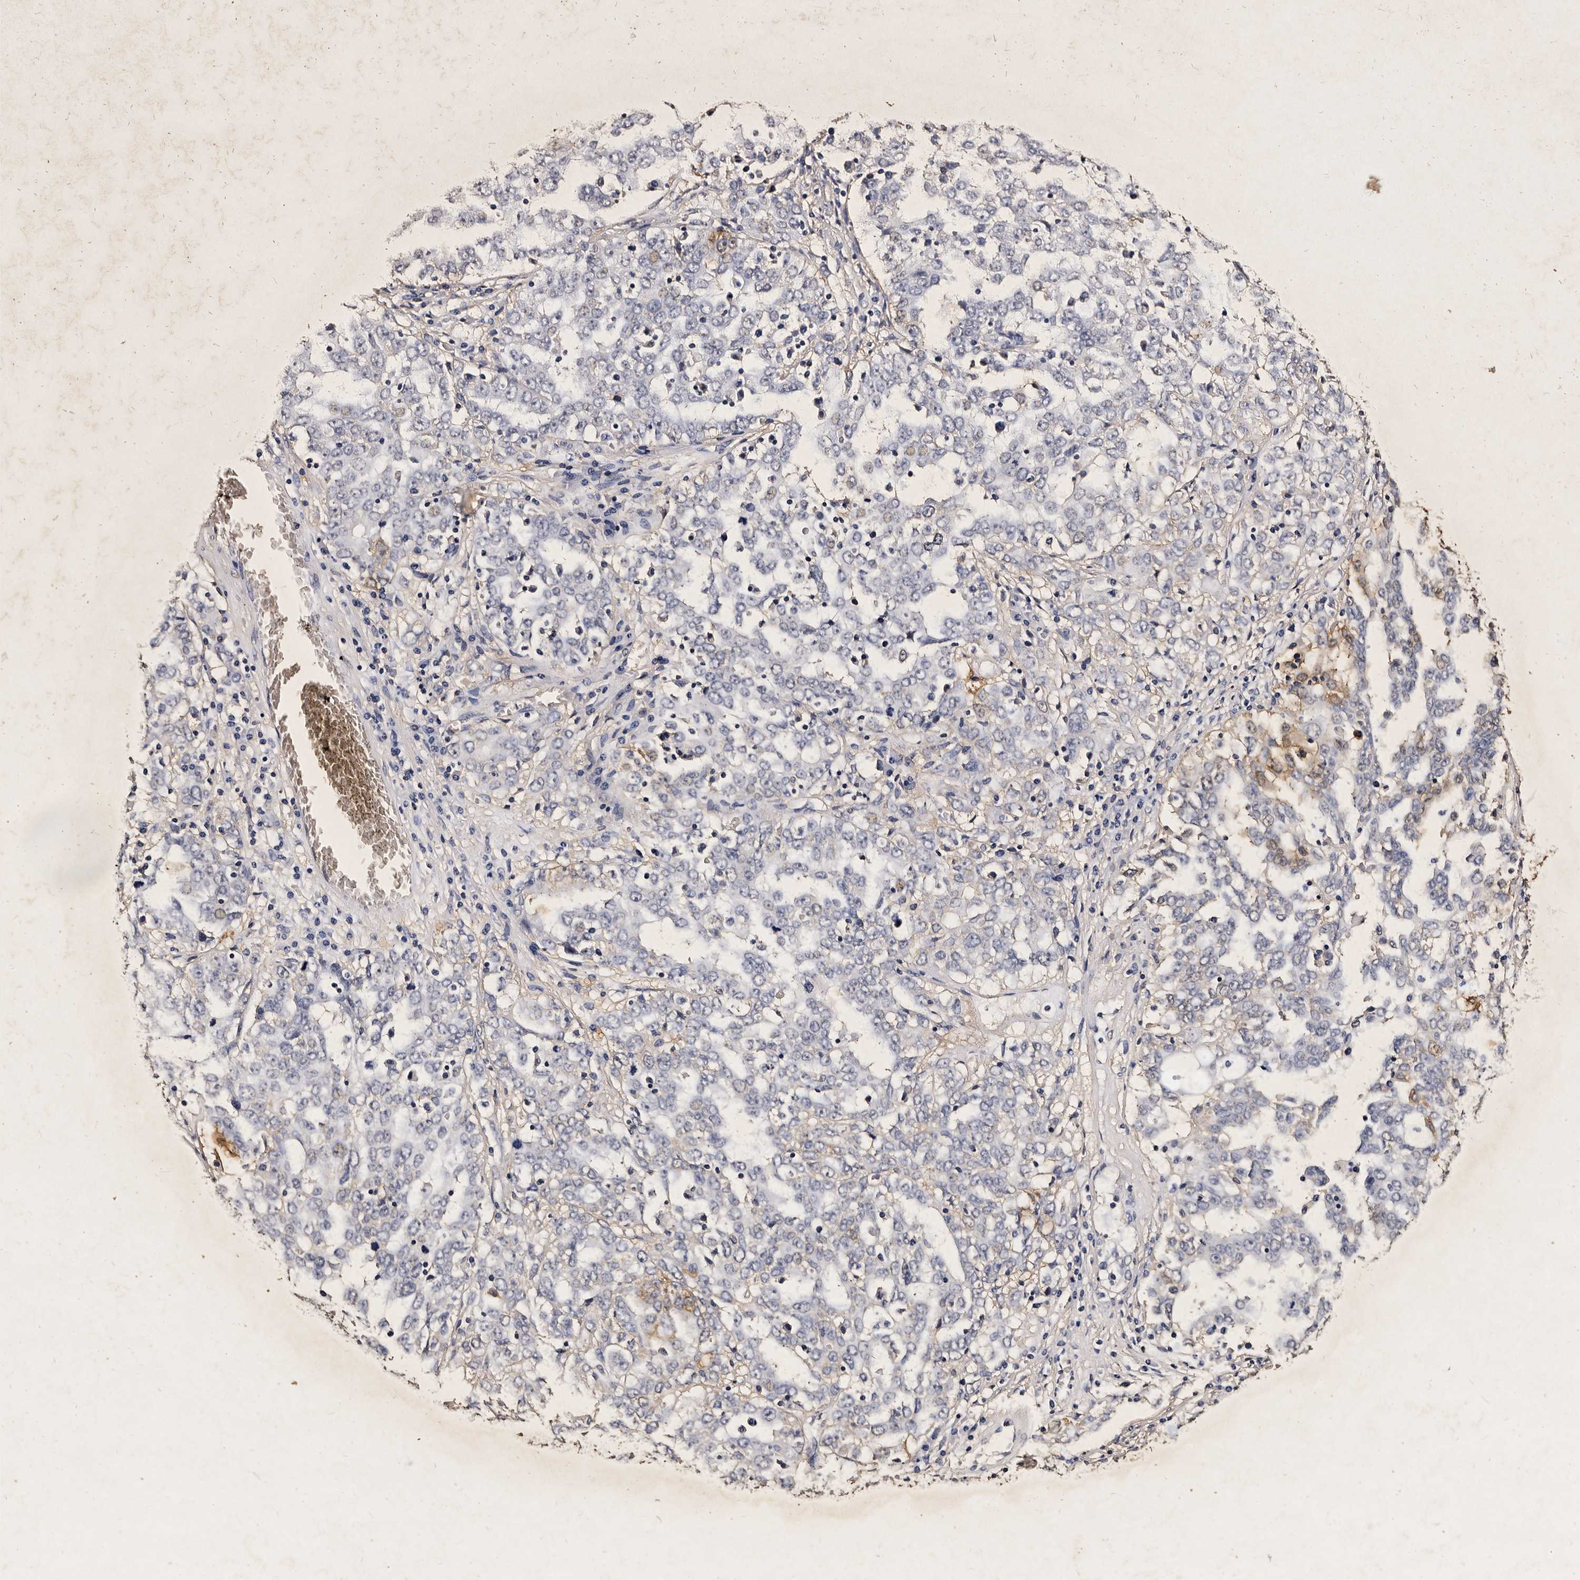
{"staining": {"intensity": "weak", "quantity": "<25%", "location": "cytoplasmic/membranous"}, "tissue": "ovarian cancer", "cell_type": "Tumor cells", "image_type": "cancer", "snomed": [{"axis": "morphology", "description": "Carcinoma, endometroid"}, {"axis": "topography", "description": "Ovary"}], "caption": "This is an immunohistochemistry histopathology image of ovarian cancer. There is no expression in tumor cells.", "gene": "PARS2", "patient": {"sex": "female", "age": 62}}